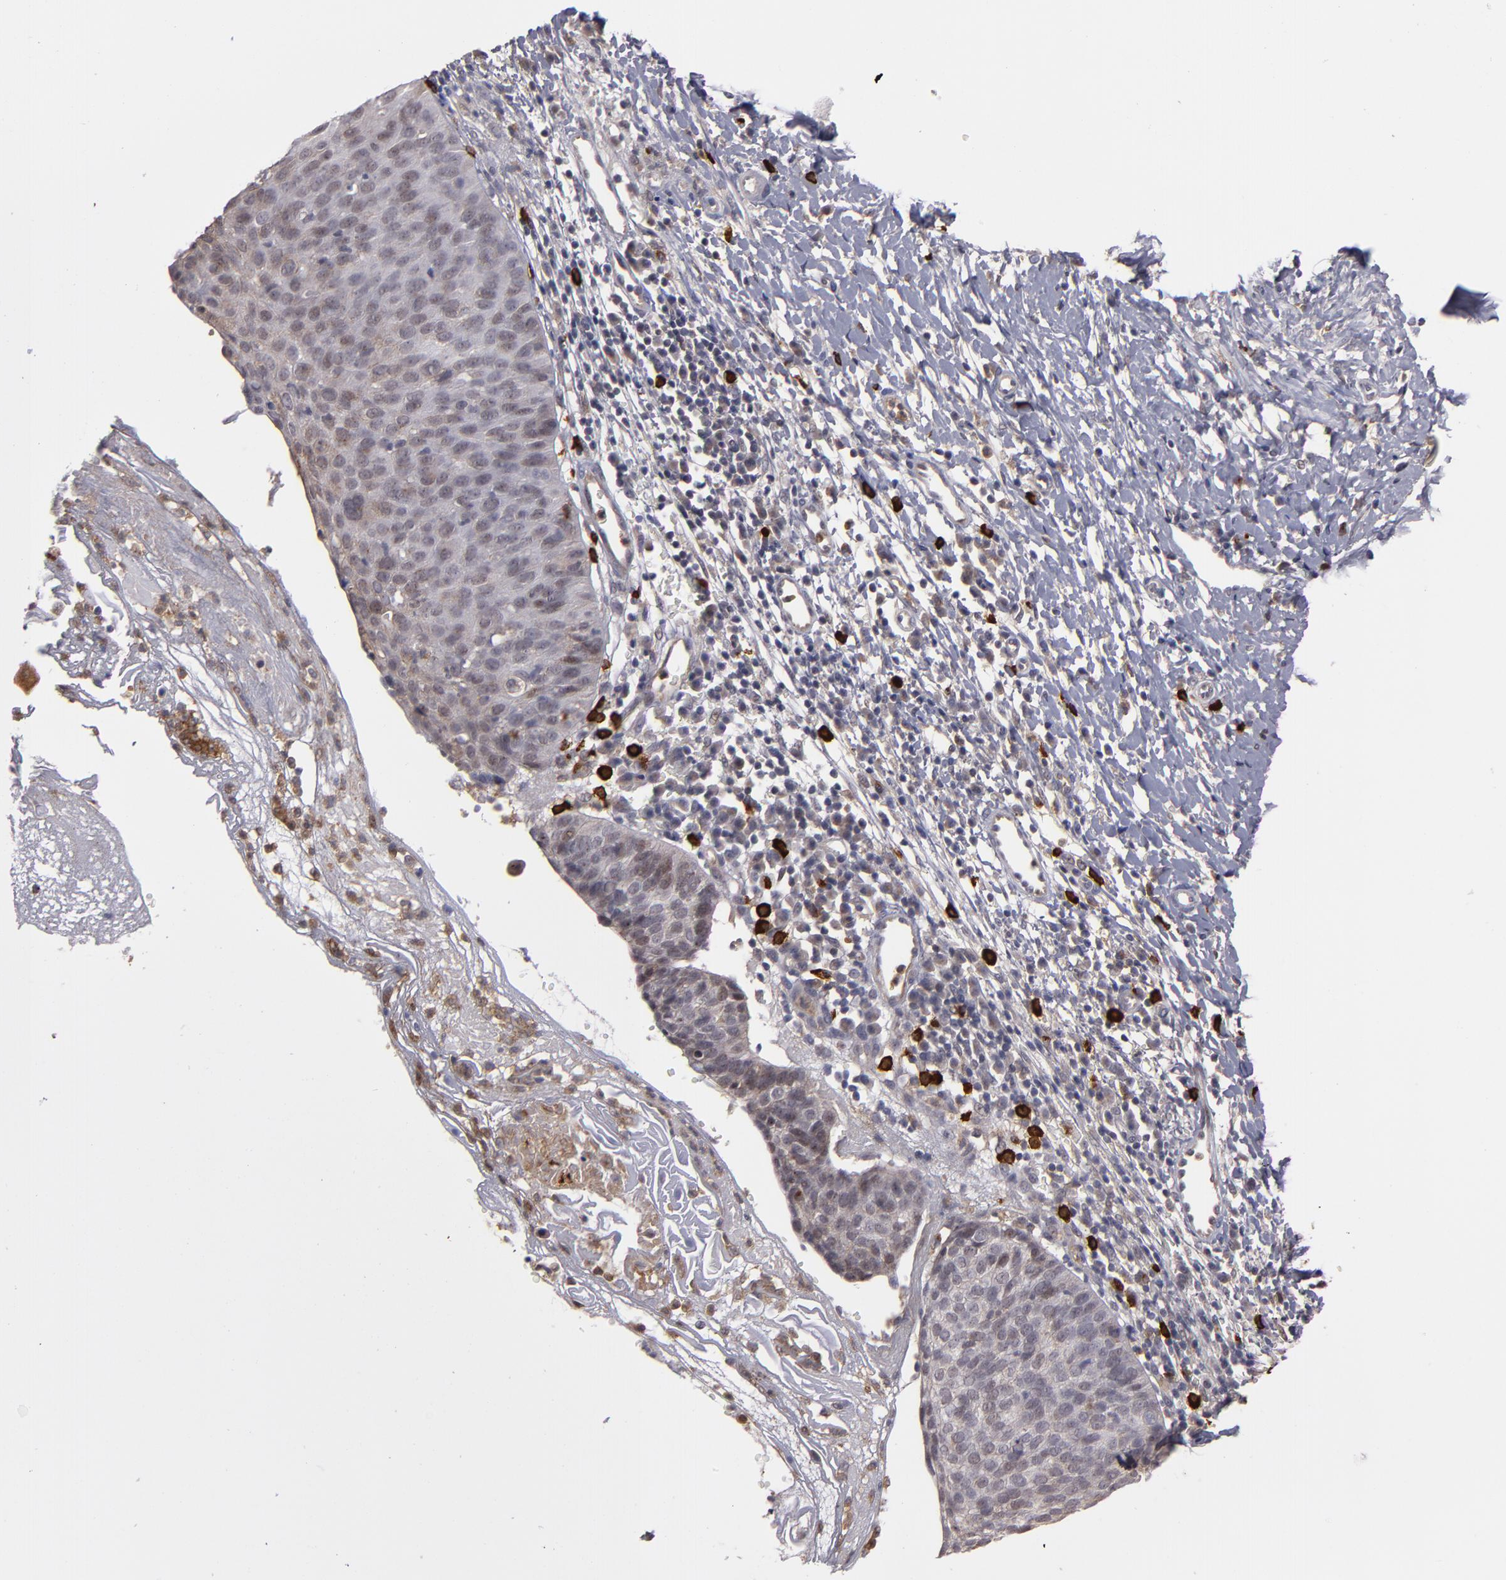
{"staining": {"intensity": "weak", "quantity": ">75%", "location": "cytoplasmic/membranous,nuclear"}, "tissue": "cervical cancer", "cell_type": "Tumor cells", "image_type": "cancer", "snomed": [{"axis": "morphology", "description": "Normal tissue, NOS"}, {"axis": "morphology", "description": "Squamous cell carcinoma, NOS"}, {"axis": "topography", "description": "Cervix"}], "caption": "Protein analysis of squamous cell carcinoma (cervical) tissue exhibits weak cytoplasmic/membranous and nuclear staining in about >75% of tumor cells.", "gene": "STX3", "patient": {"sex": "female", "age": 39}}